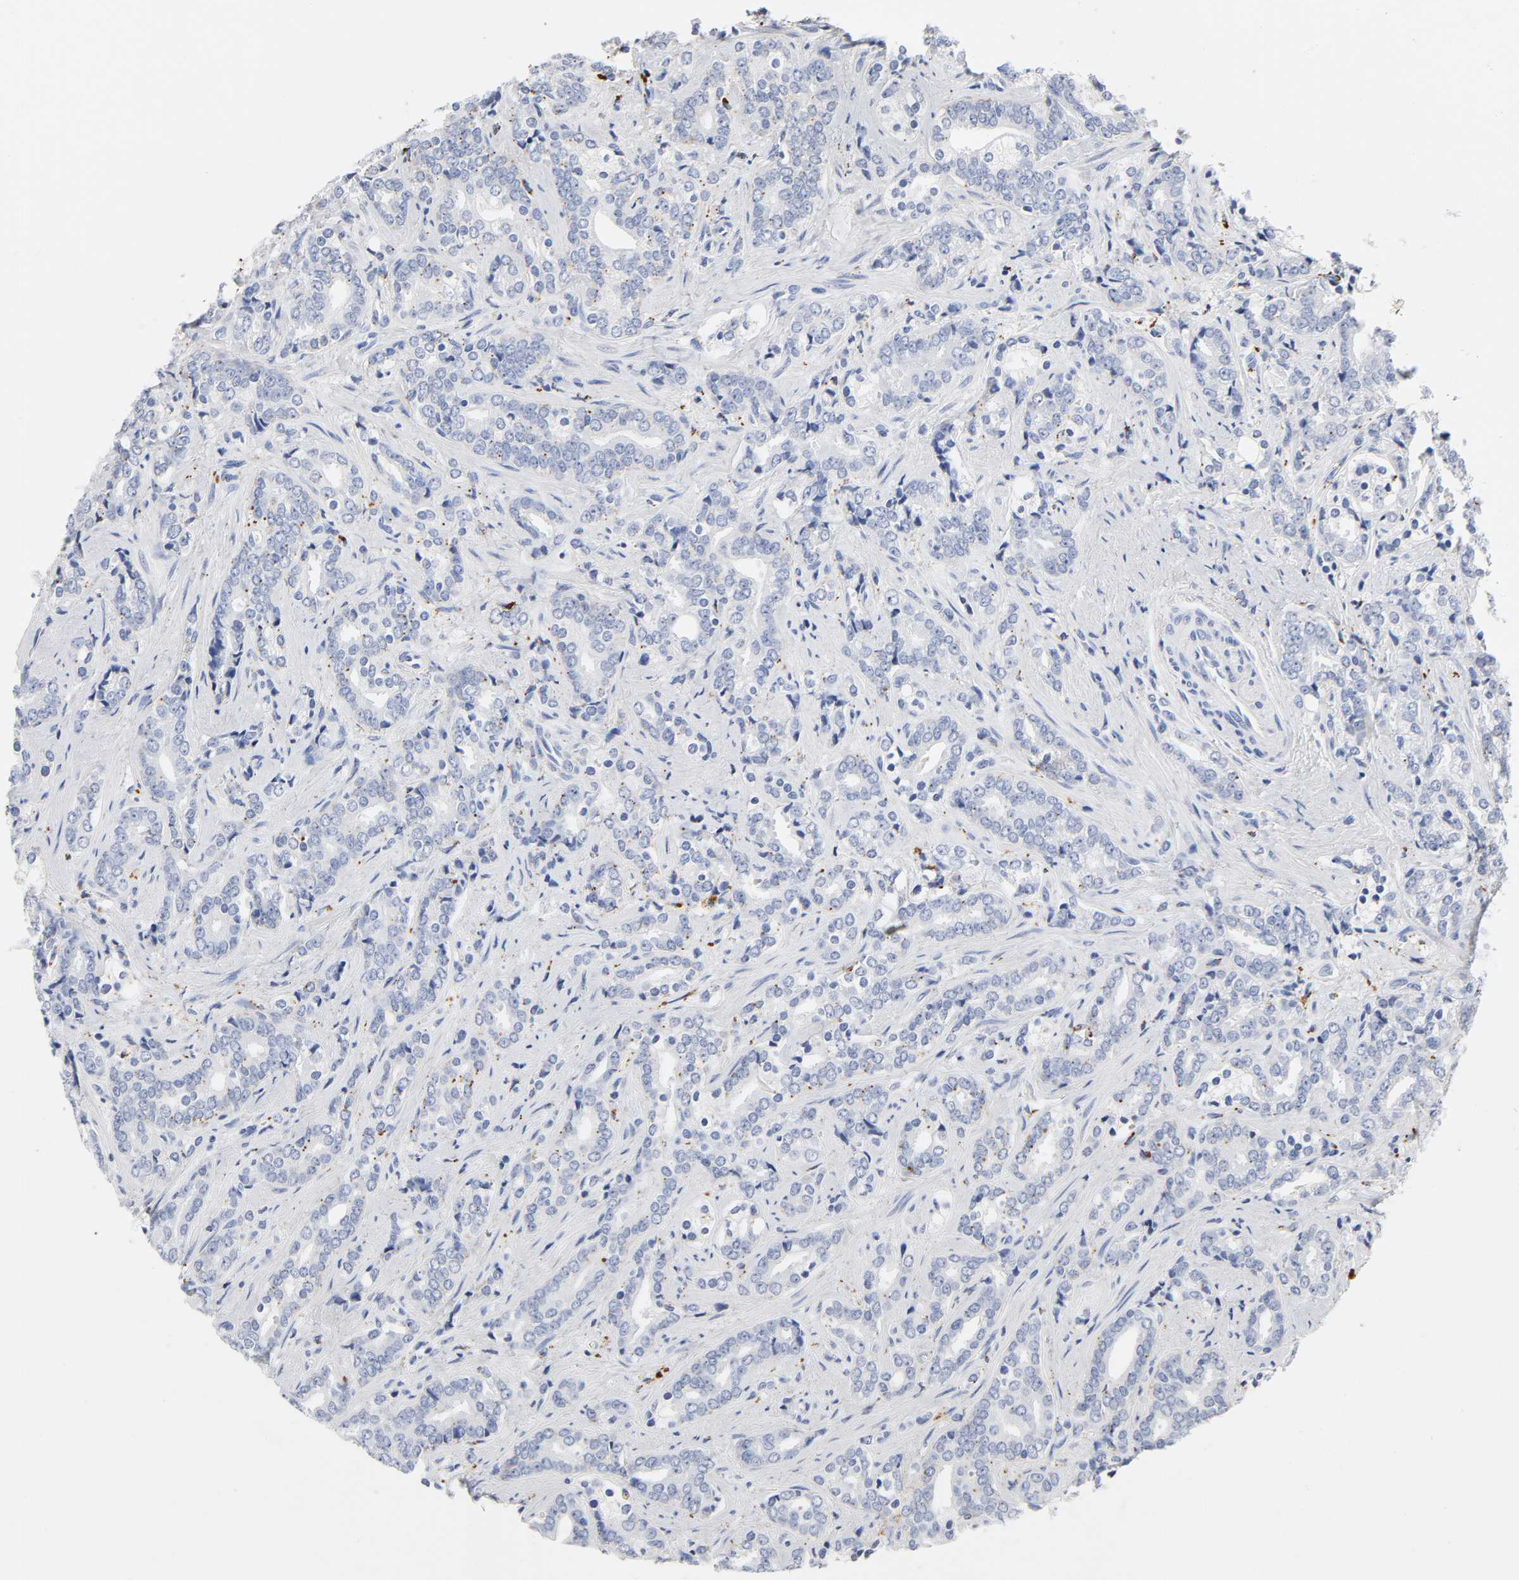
{"staining": {"intensity": "weak", "quantity": "<25%", "location": "cytoplasmic/membranous"}, "tissue": "prostate cancer", "cell_type": "Tumor cells", "image_type": "cancer", "snomed": [{"axis": "morphology", "description": "Adenocarcinoma, High grade"}, {"axis": "topography", "description": "Prostate"}], "caption": "The photomicrograph reveals no staining of tumor cells in high-grade adenocarcinoma (prostate).", "gene": "PLP1", "patient": {"sex": "male", "age": 67}}